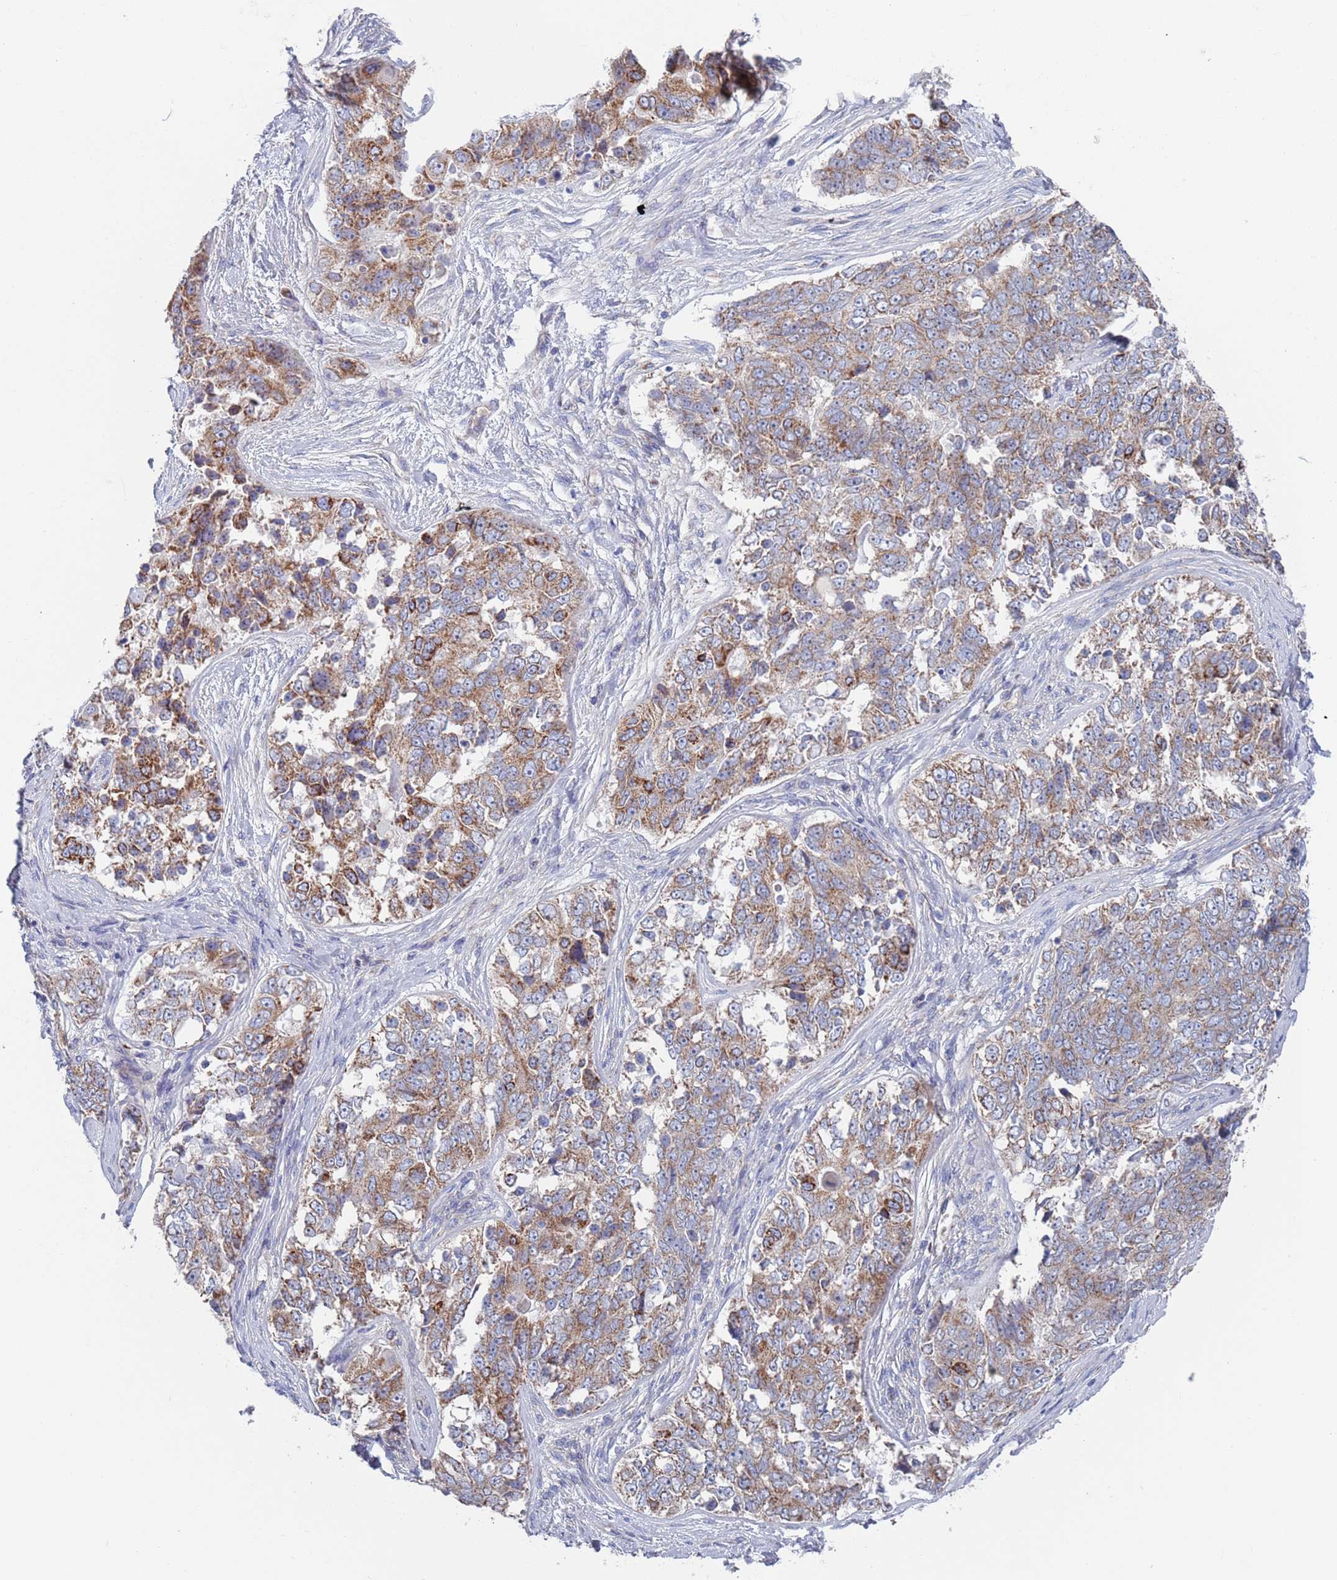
{"staining": {"intensity": "moderate", "quantity": ">75%", "location": "cytoplasmic/membranous"}, "tissue": "ovarian cancer", "cell_type": "Tumor cells", "image_type": "cancer", "snomed": [{"axis": "morphology", "description": "Carcinoma, endometroid"}, {"axis": "topography", "description": "Ovary"}], "caption": "Immunohistochemistry (IHC) (DAB) staining of ovarian cancer (endometroid carcinoma) shows moderate cytoplasmic/membranous protein positivity in approximately >75% of tumor cells. (DAB (3,3'-diaminobenzidine) = brown stain, brightfield microscopy at high magnification).", "gene": "CHCHD6", "patient": {"sex": "female", "age": 51}}